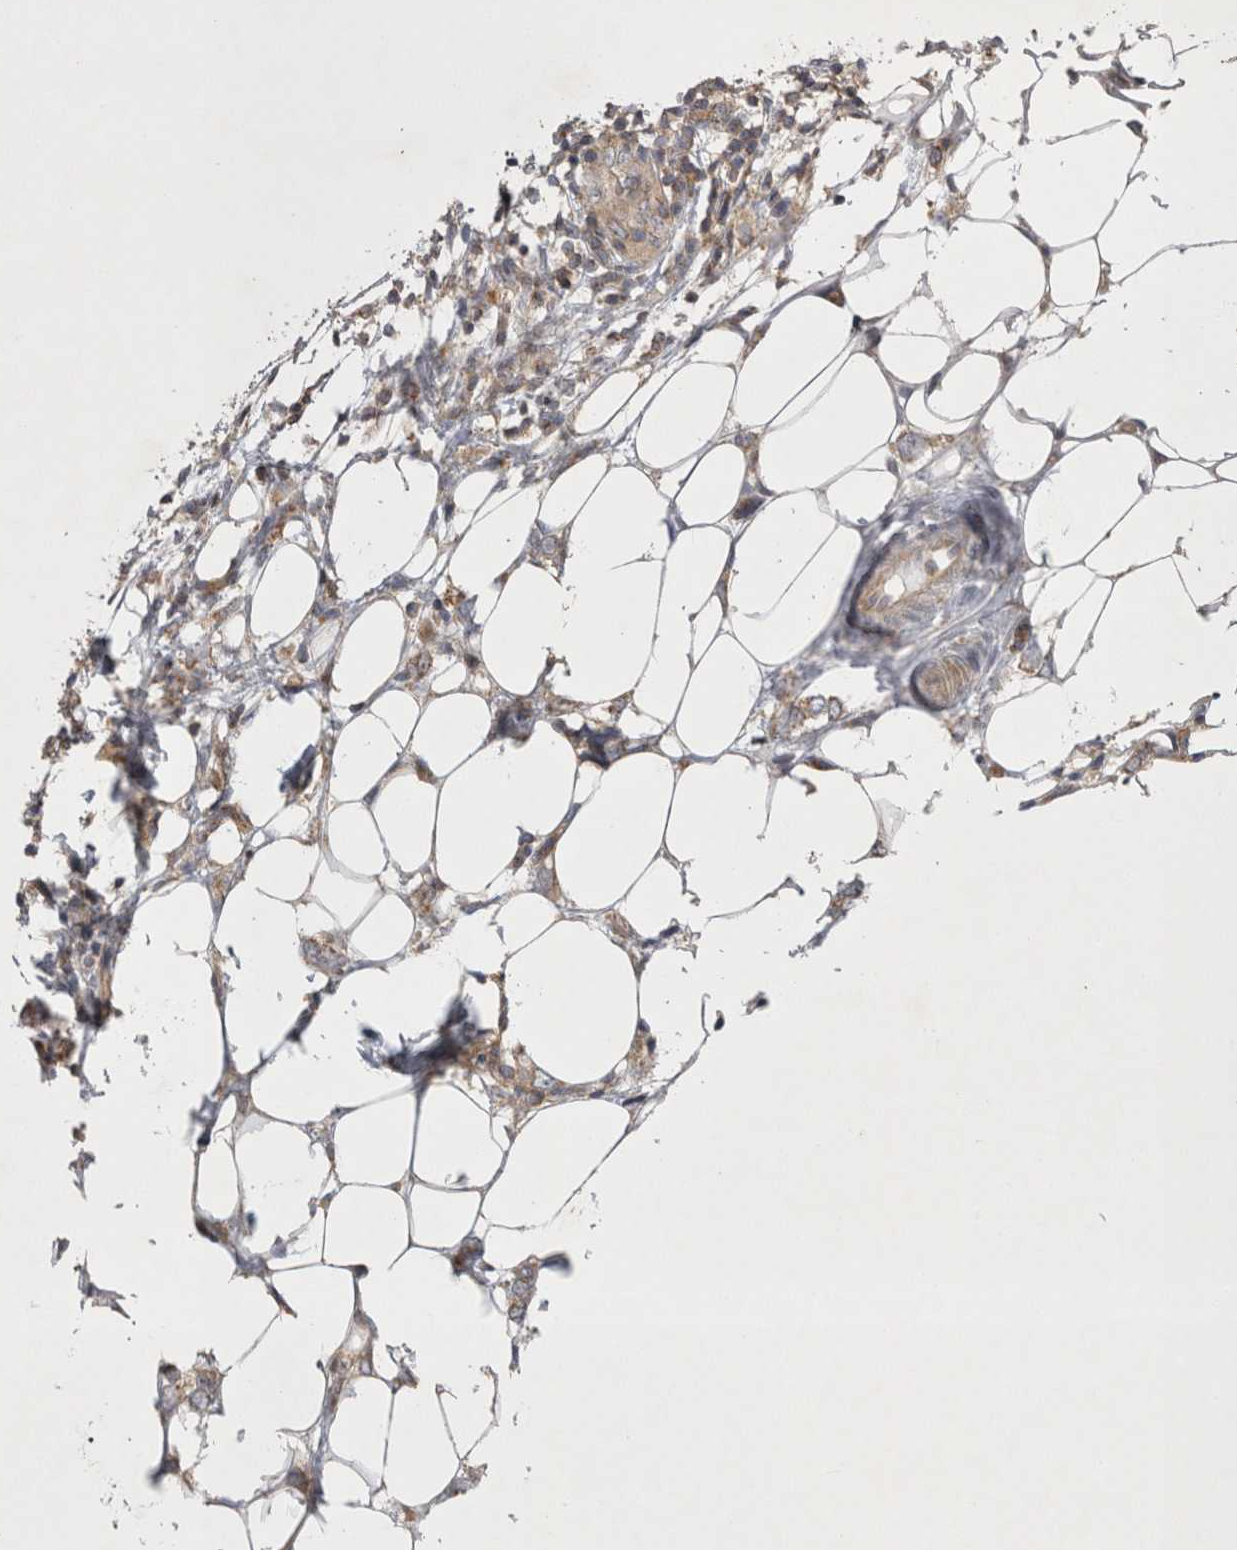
{"staining": {"intensity": "weak", "quantity": ">75%", "location": "cytoplasmic/membranous"}, "tissue": "breast cancer", "cell_type": "Tumor cells", "image_type": "cancer", "snomed": [{"axis": "morphology", "description": "Normal tissue, NOS"}, {"axis": "morphology", "description": "Lobular carcinoma"}, {"axis": "topography", "description": "Breast"}], "caption": "An immunohistochemistry (IHC) histopathology image of neoplastic tissue is shown. Protein staining in brown labels weak cytoplasmic/membranous positivity in breast lobular carcinoma within tumor cells. Using DAB (brown) and hematoxylin (blue) stains, captured at high magnification using brightfield microscopy.", "gene": "TSPOAP1", "patient": {"sex": "female", "age": 47}}